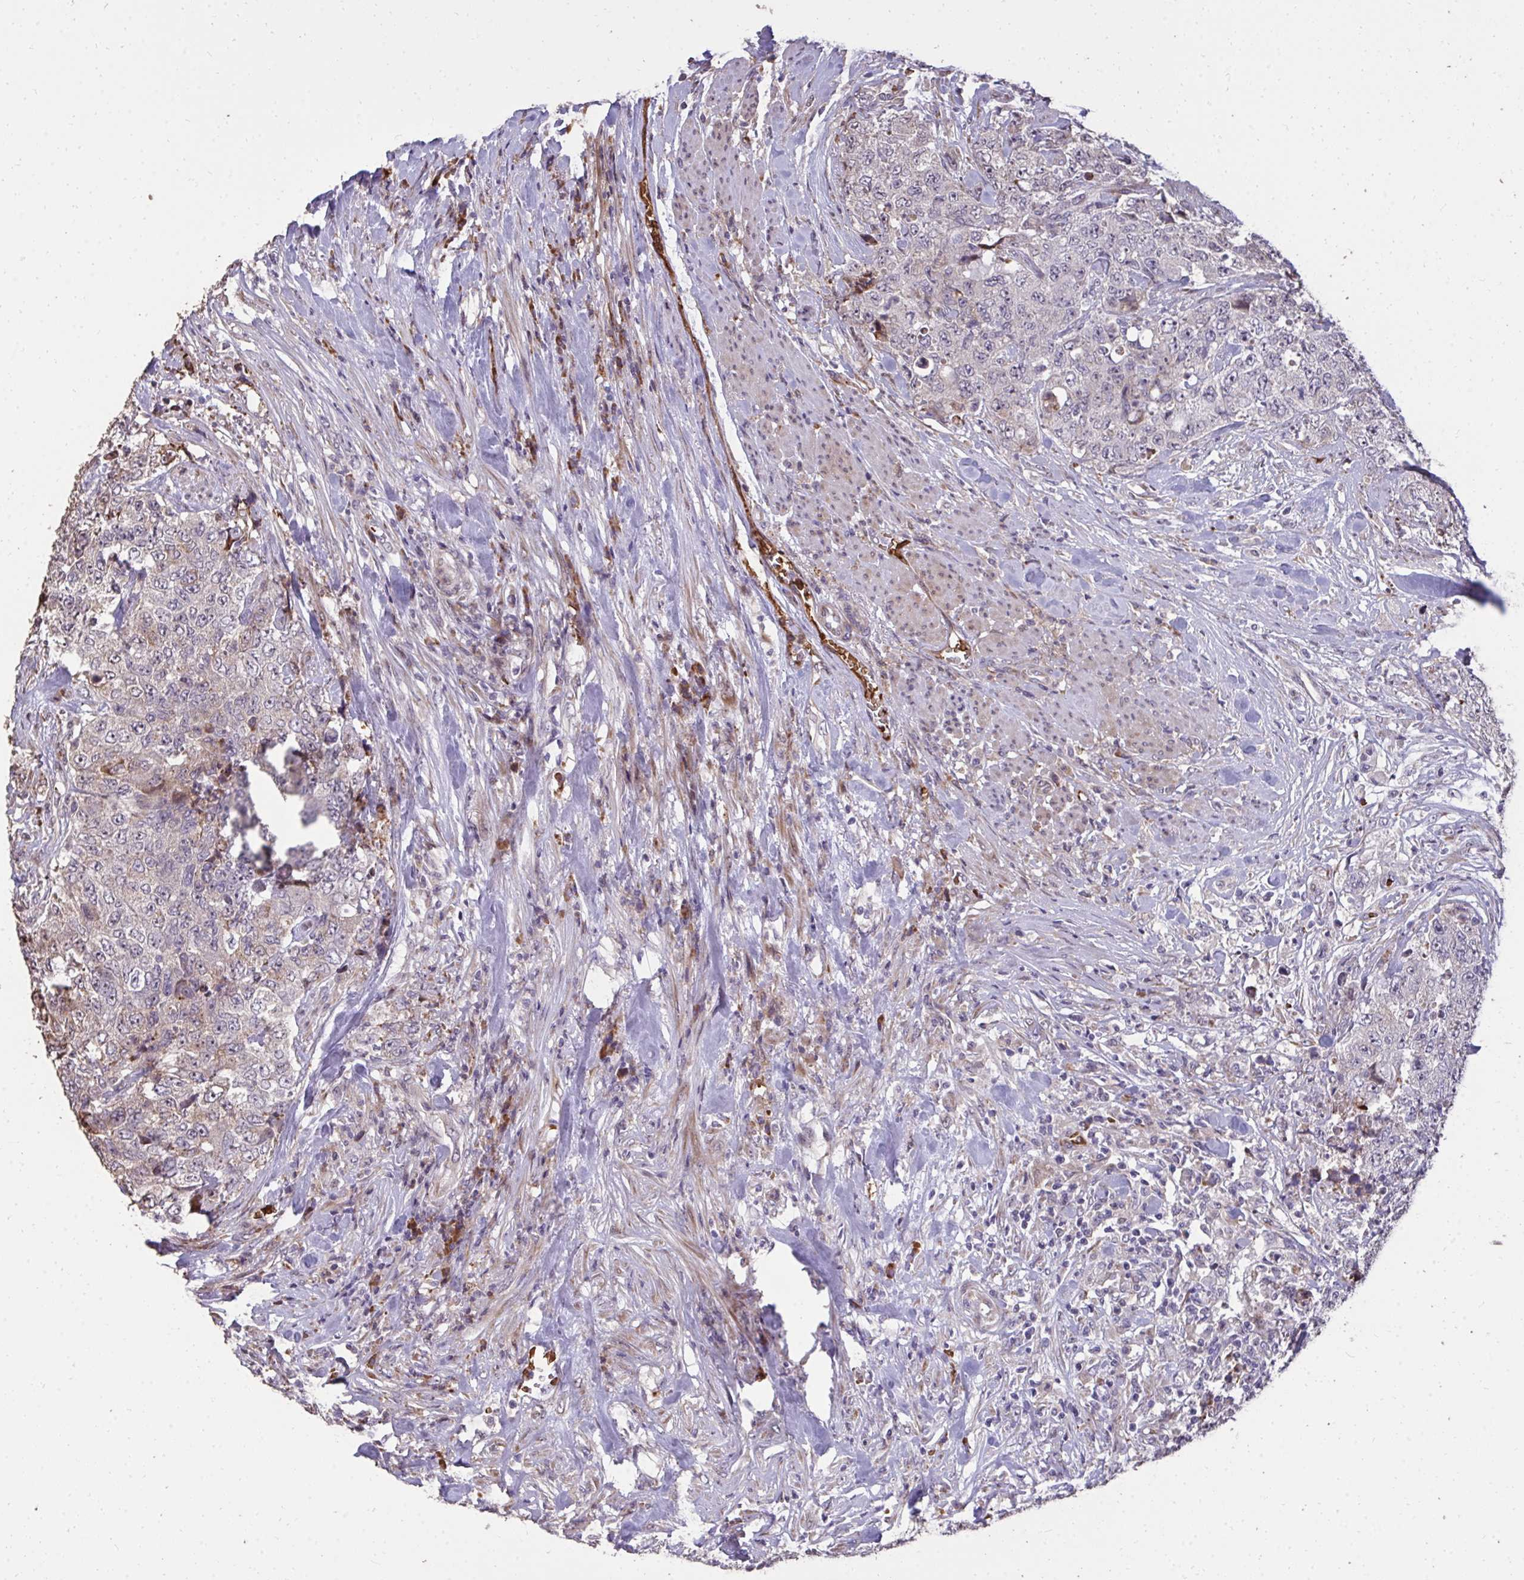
{"staining": {"intensity": "negative", "quantity": "none", "location": "none"}, "tissue": "urothelial cancer", "cell_type": "Tumor cells", "image_type": "cancer", "snomed": [{"axis": "morphology", "description": "Urothelial carcinoma, High grade"}, {"axis": "topography", "description": "Urinary bladder"}], "caption": "Tumor cells show no significant positivity in urothelial carcinoma (high-grade).", "gene": "FIBCD1", "patient": {"sex": "female", "age": 78}}